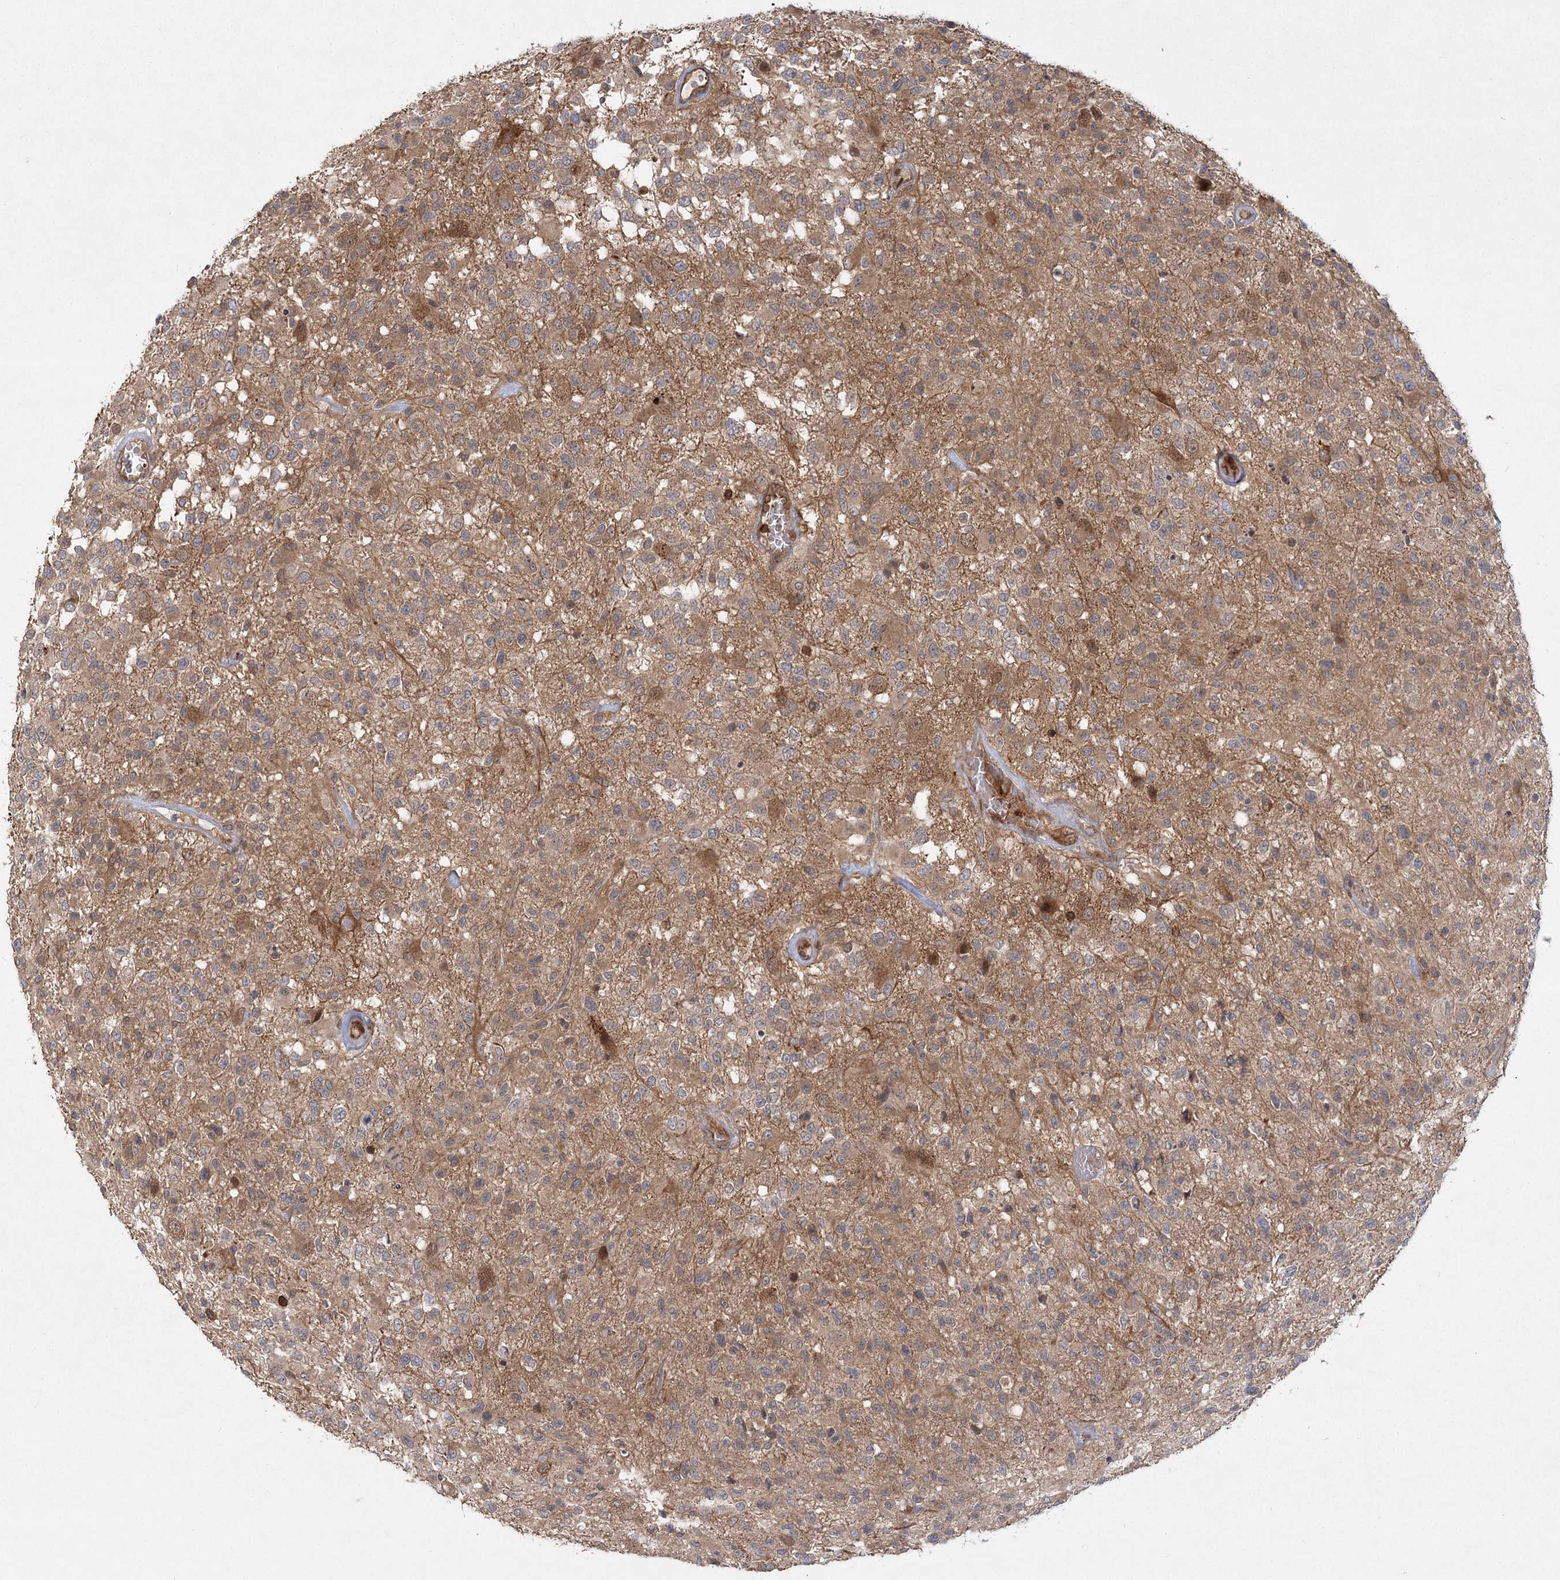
{"staining": {"intensity": "moderate", "quantity": ">75%", "location": "cytoplasmic/membranous"}, "tissue": "glioma", "cell_type": "Tumor cells", "image_type": "cancer", "snomed": [{"axis": "morphology", "description": "Glioma, malignant, High grade"}, {"axis": "morphology", "description": "Glioblastoma, NOS"}, {"axis": "topography", "description": "Brain"}], "caption": "Glioma stained for a protein reveals moderate cytoplasmic/membranous positivity in tumor cells.", "gene": "MDFIC", "patient": {"sex": "male", "age": 60}}